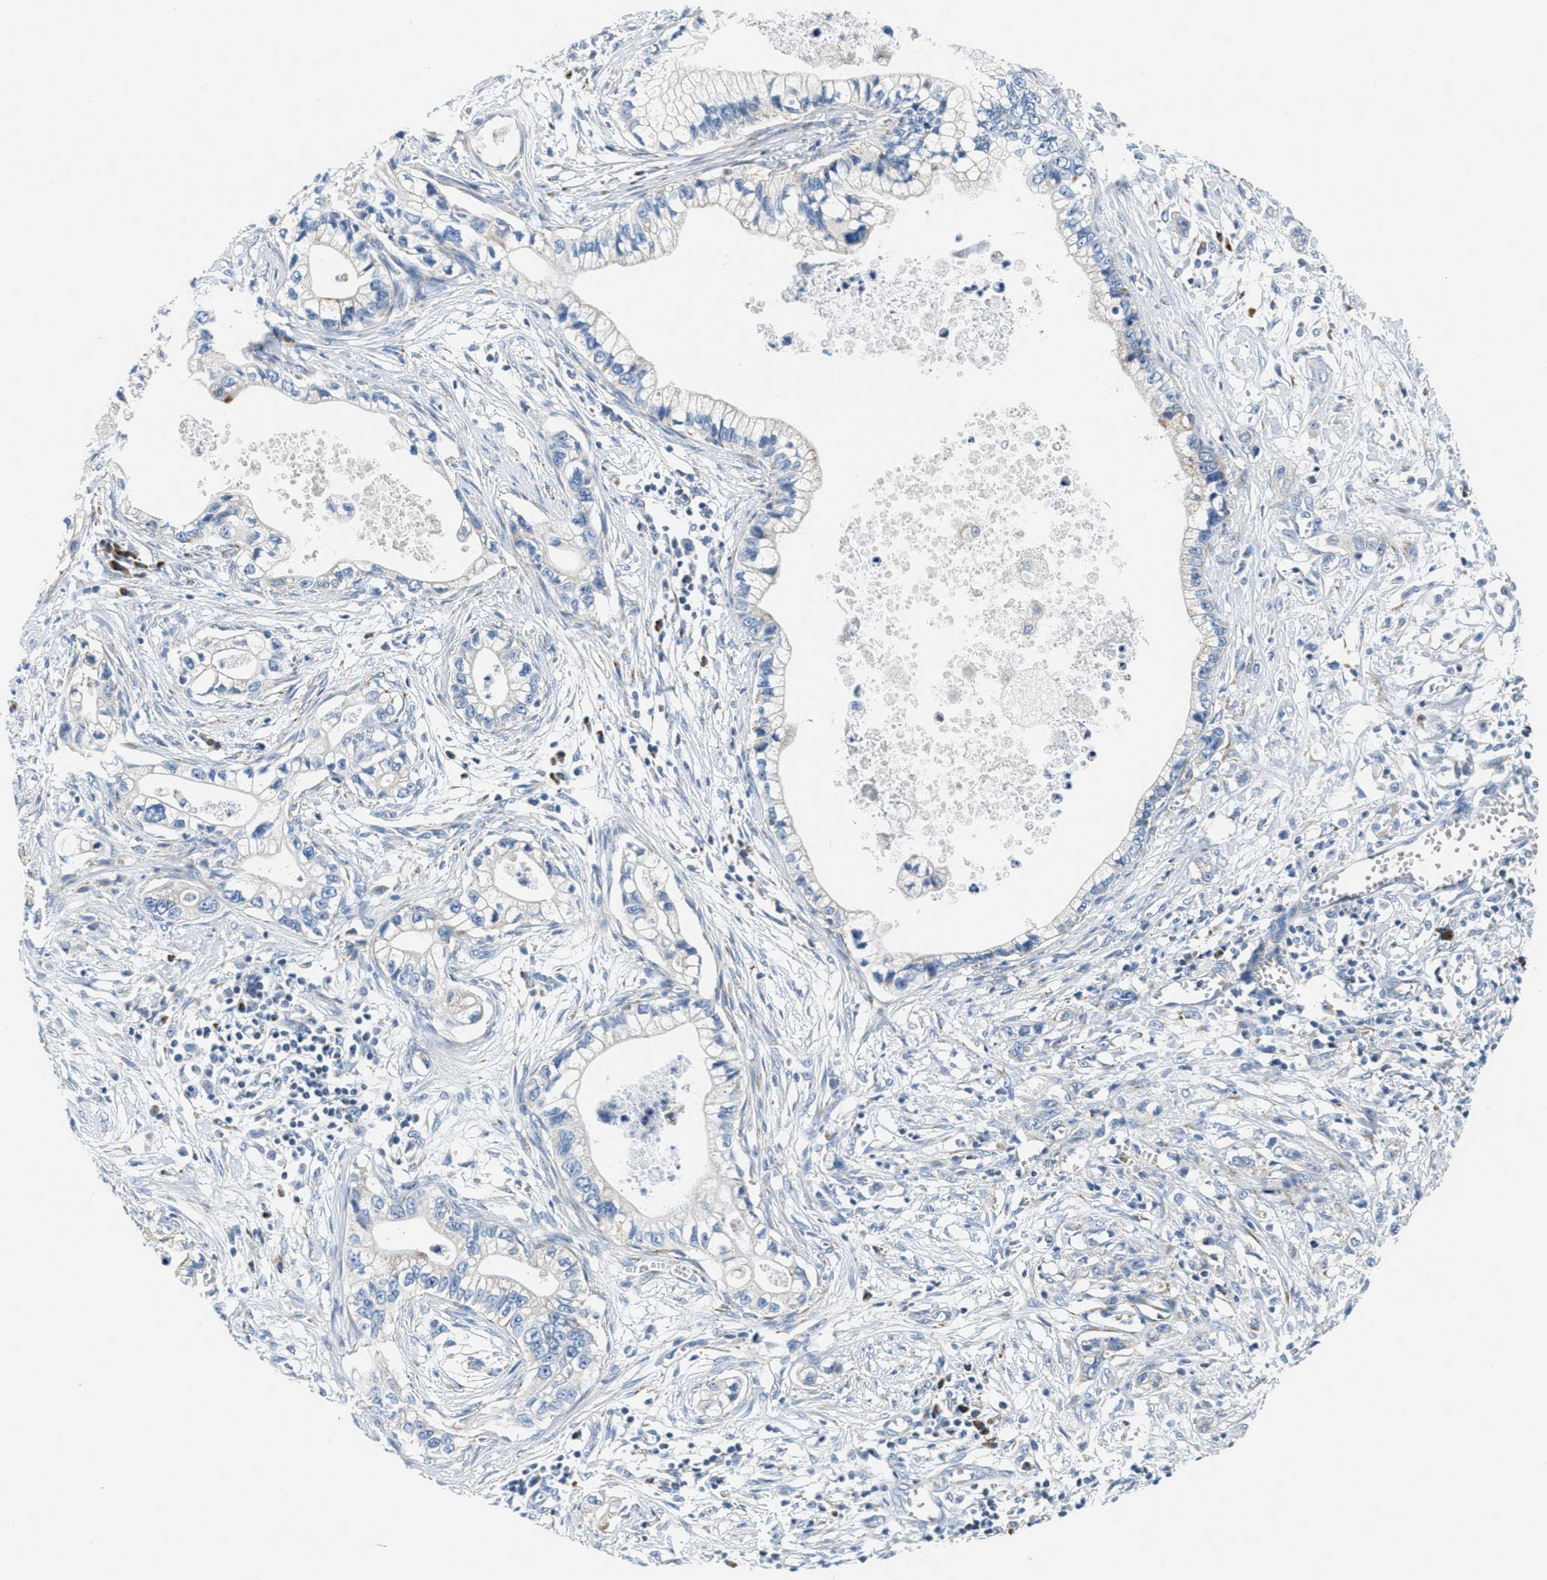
{"staining": {"intensity": "negative", "quantity": "none", "location": "none"}, "tissue": "pancreatic cancer", "cell_type": "Tumor cells", "image_type": "cancer", "snomed": [{"axis": "morphology", "description": "Adenocarcinoma, NOS"}, {"axis": "topography", "description": "Pancreas"}], "caption": "Pancreatic cancer (adenocarcinoma) was stained to show a protein in brown. There is no significant positivity in tumor cells.", "gene": "CA4", "patient": {"sex": "male", "age": 56}}